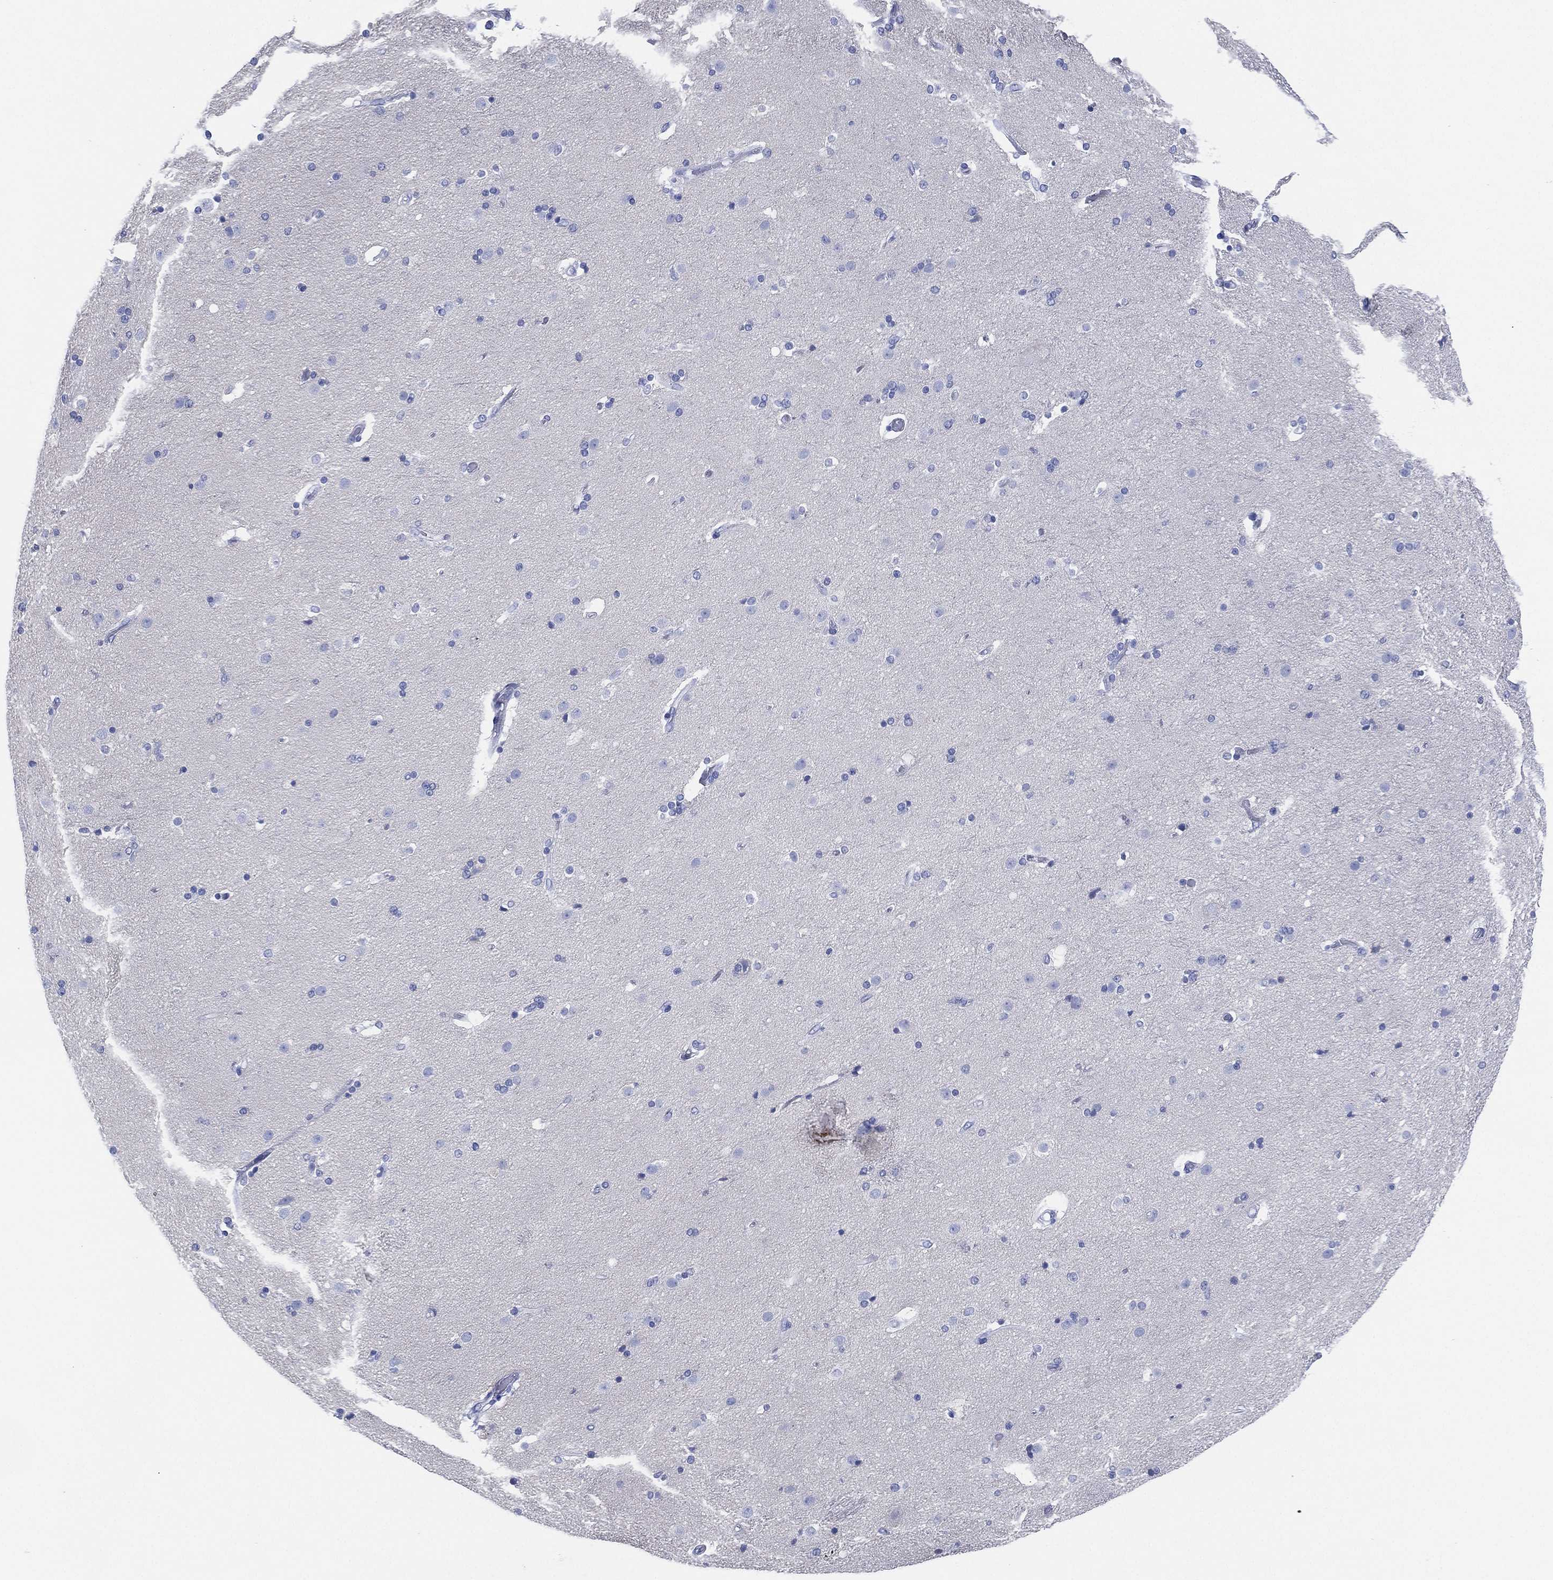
{"staining": {"intensity": "negative", "quantity": "none", "location": "none"}, "tissue": "caudate", "cell_type": "Glial cells", "image_type": "normal", "snomed": [{"axis": "morphology", "description": "Normal tissue, NOS"}, {"axis": "topography", "description": "Lateral ventricle wall"}], "caption": "The immunohistochemistry (IHC) photomicrograph has no significant positivity in glial cells of caudate.", "gene": "SLC9C2", "patient": {"sex": "male", "age": 54}}